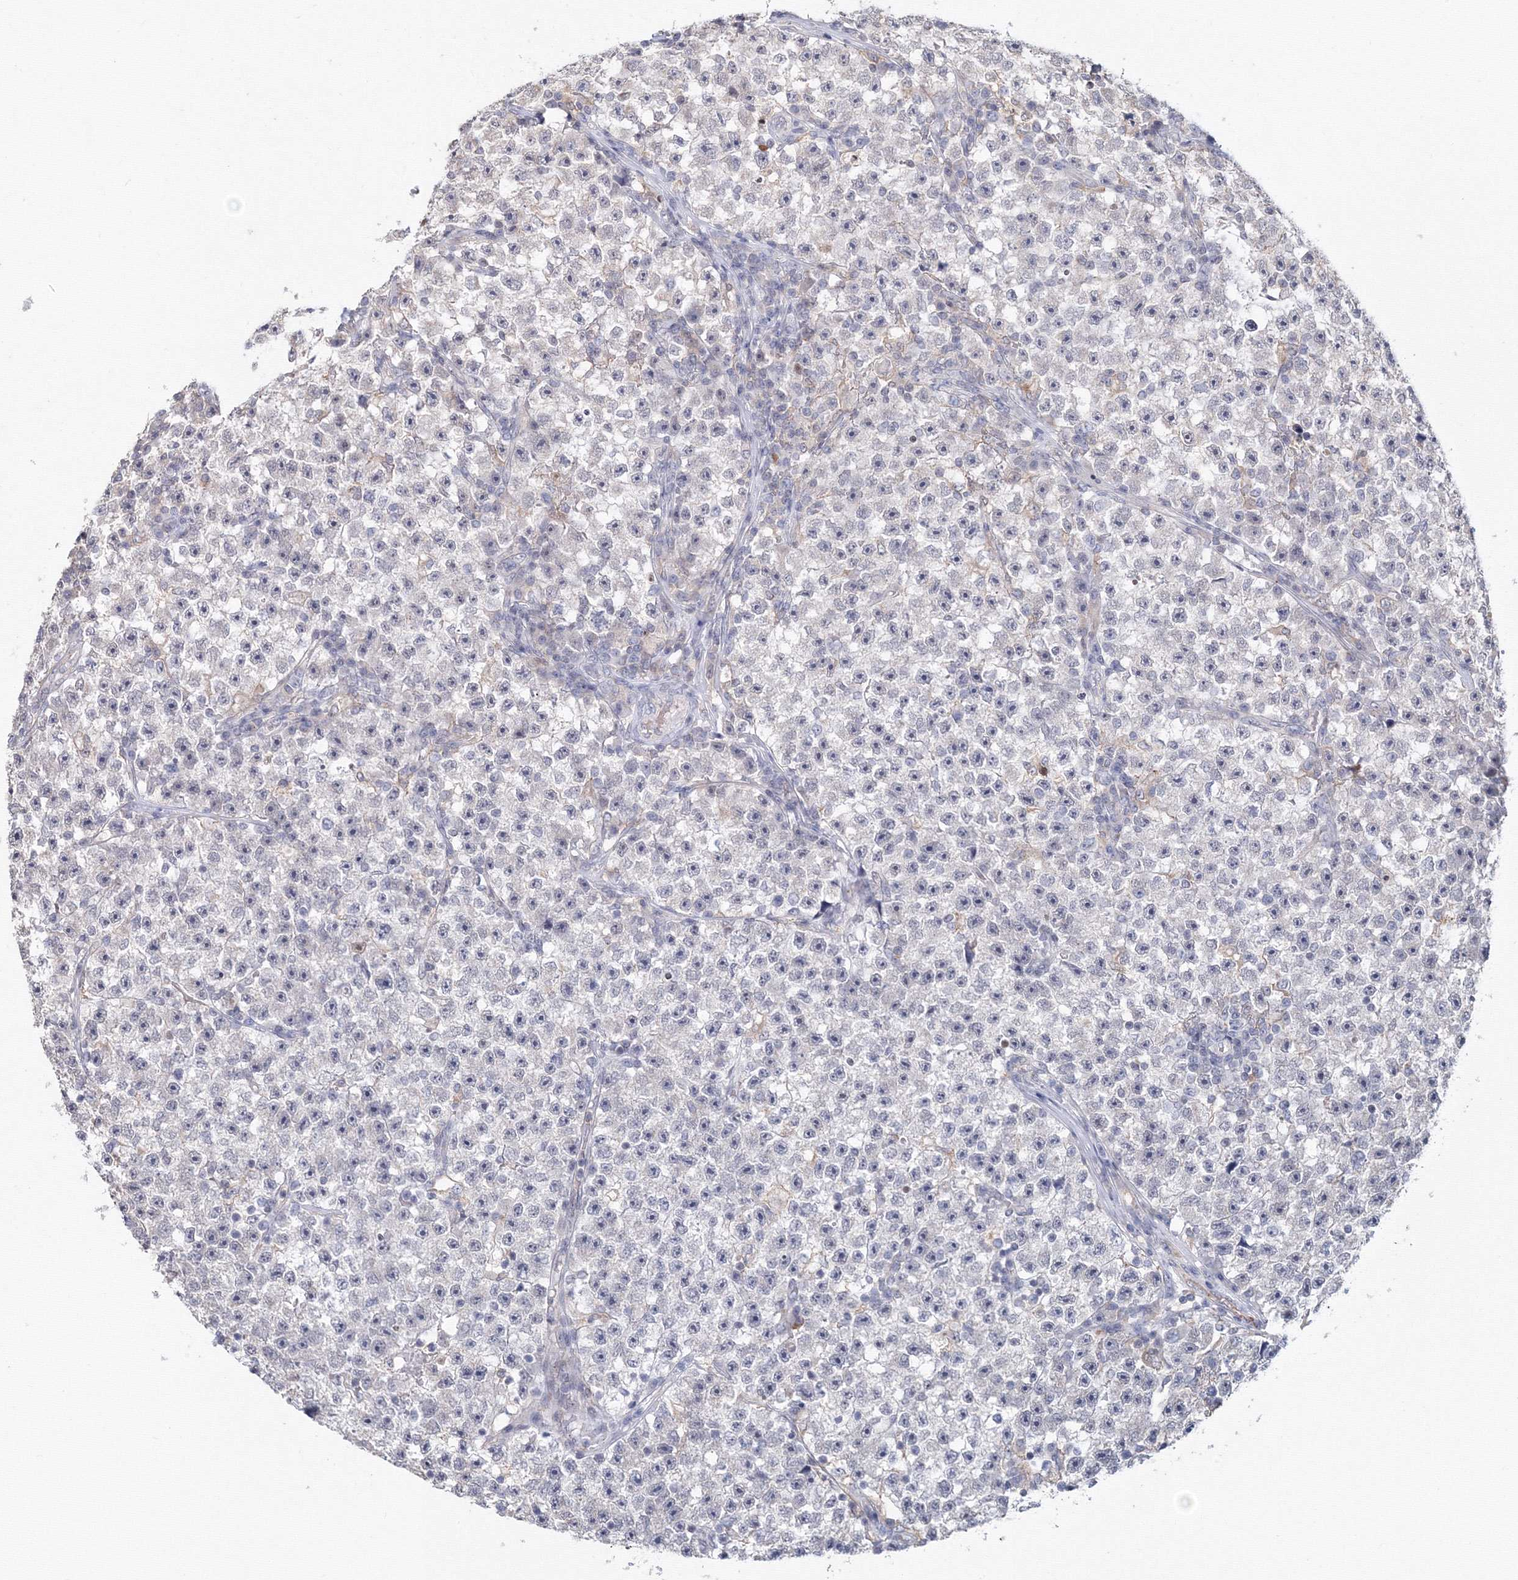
{"staining": {"intensity": "negative", "quantity": "none", "location": "none"}, "tissue": "testis cancer", "cell_type": "Tumor cells", "image_type": "cancer", "snomed": [{"axis": "morphology", "description": "Seminoma, NOS"}, {"axis": "topography", "description": "Testis"}], "caption": "Image shows no protein staining in tumor cells of testis cancer tissue.", "gene": "SLC7A7", "patient": {"sex": "male", "age": 22}}